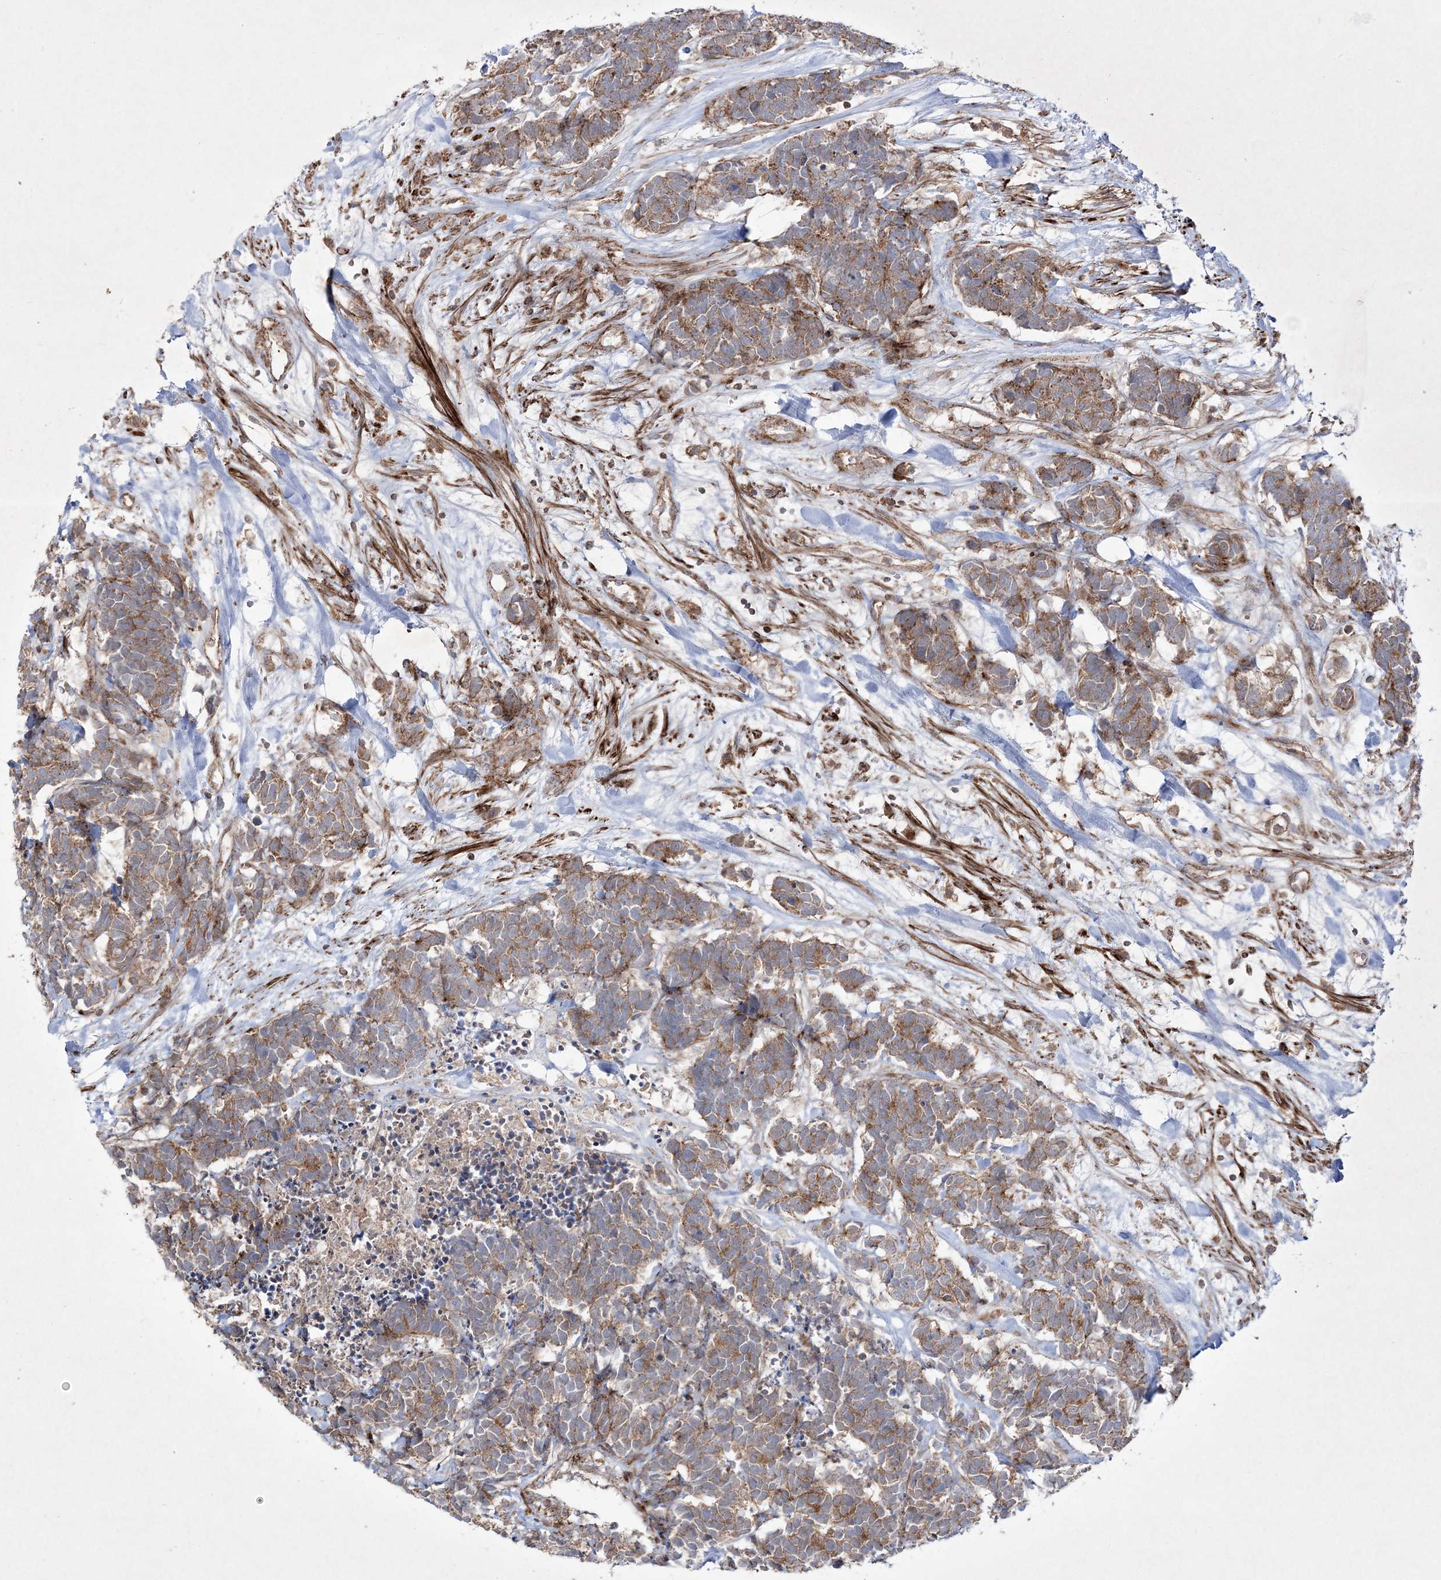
{"staining": {"intensity": "moderate", "quantity": ">75%", "location": "cytoplasmic/membranous"}, "tissue": "carcinoid", "cell_type": "Tumor cells", "image_type": "cancer", "snomed": [{"axis": "morphology", "description": "Carcinoma, NOS"}, {"axis": "morphology", "description": "Carcinoid, malignant, NOS"}, {"axis": "topography", "description": "Urinary bladder"}], "caption": "IHC photomicrograph of malignant carcinoid stained for a protein (brown), which reveals medium levels of moderate cytoplasmic/membranous positivity in about >75% of tumor cells.", "gene": "RICTOR", "patient": {"sex": "male", "age": 57}}